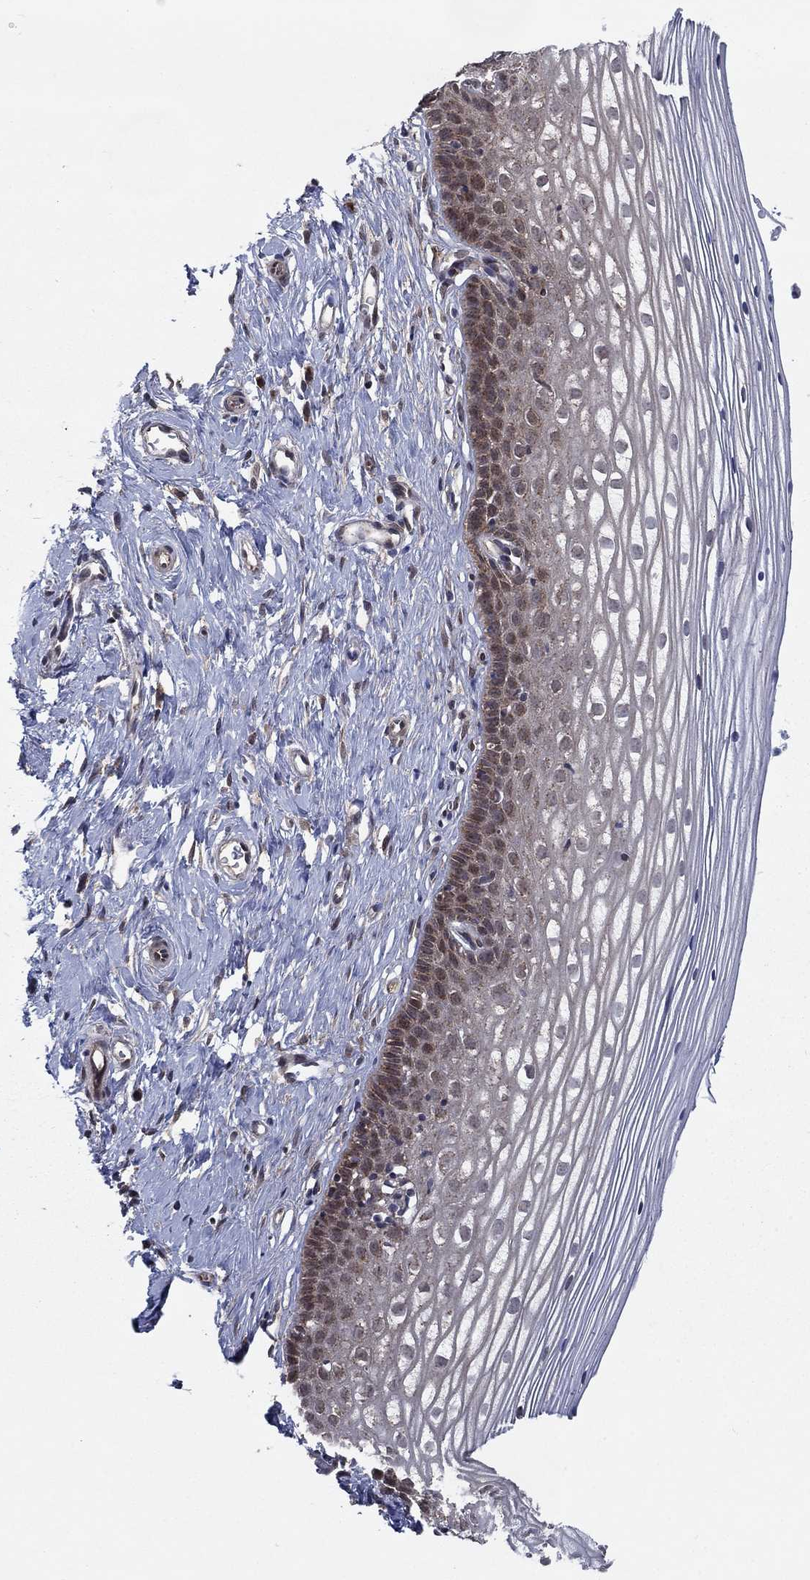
{"staining": {"intensity": "weak", "quantity": ">75%", "location": "cytoplasmic/membranous"}, "tissue": "cervix", "cell_type": "Glandular cells", "image_type": "normal", "snomed": [{"axis": "morphology", "description": "Normal tissue, NOS"}, {"axis": "topography", "description": "Cervix"}], "caption": "DAB immunohistochemical staining of normal human cervix shows weak cytoplasmic/membranous protein positivity in about >75% of glandular cells.", "gene": "SH3RF1", "patient": {"sex": "female", "age": 40}}